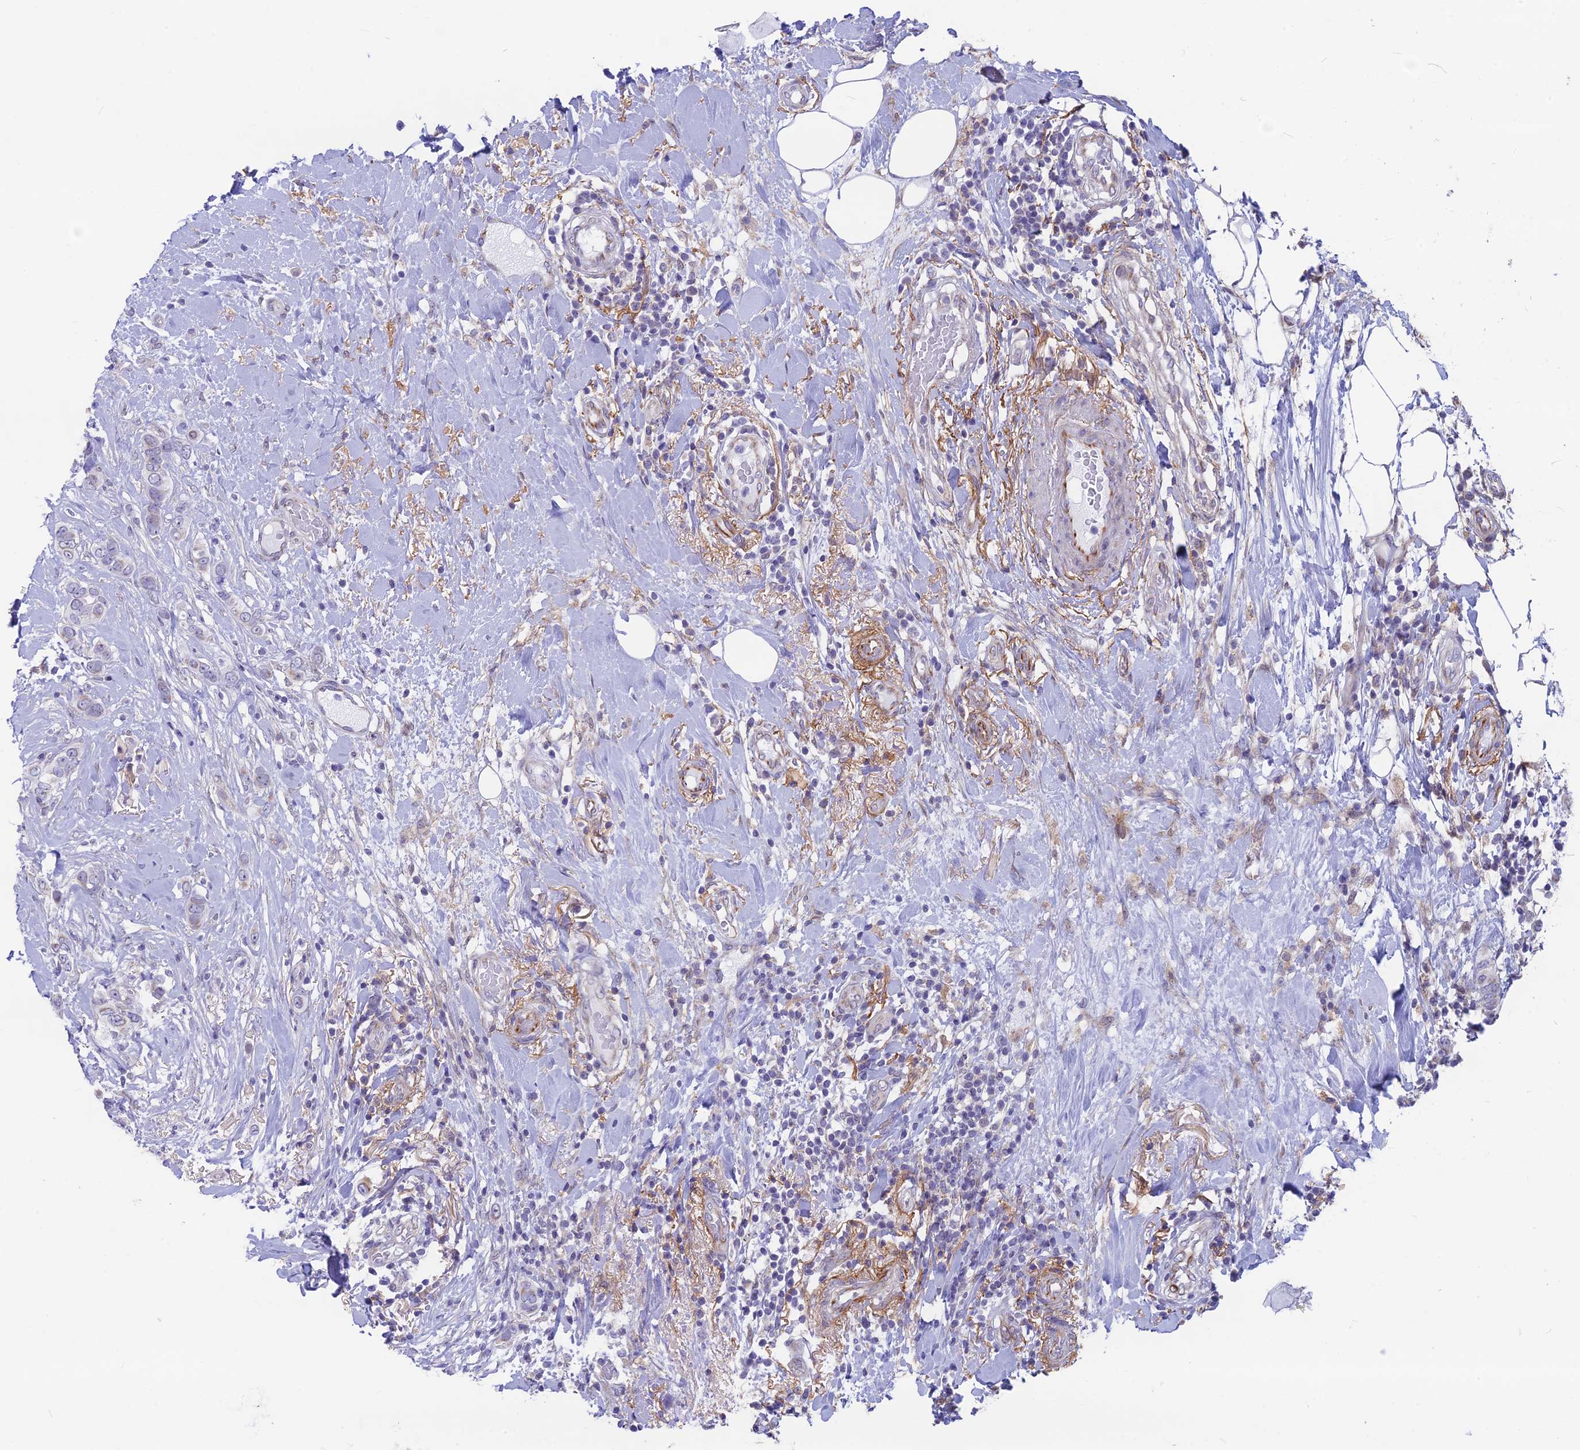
{"staining": {"intensity": "weak", "quantity": "<25%", "location": "cytoplasmic/membranous"}, "tissue": "breast cancer", "cell_type": "Tumor cells", "image_type": "cancer", "snomed": [{"axis": "morphology", "description": "Lobular carcinoma"}, {"axis": "topography", "description": "Breast"}], "caption": "This is a image of immunohistochemistry (IHC) staining of breast cancer (lobular carcinoma), which shows no positivity in tumor cells.", "gene": "PLAC9", "patient": {"sex": "female", "age": 51}}